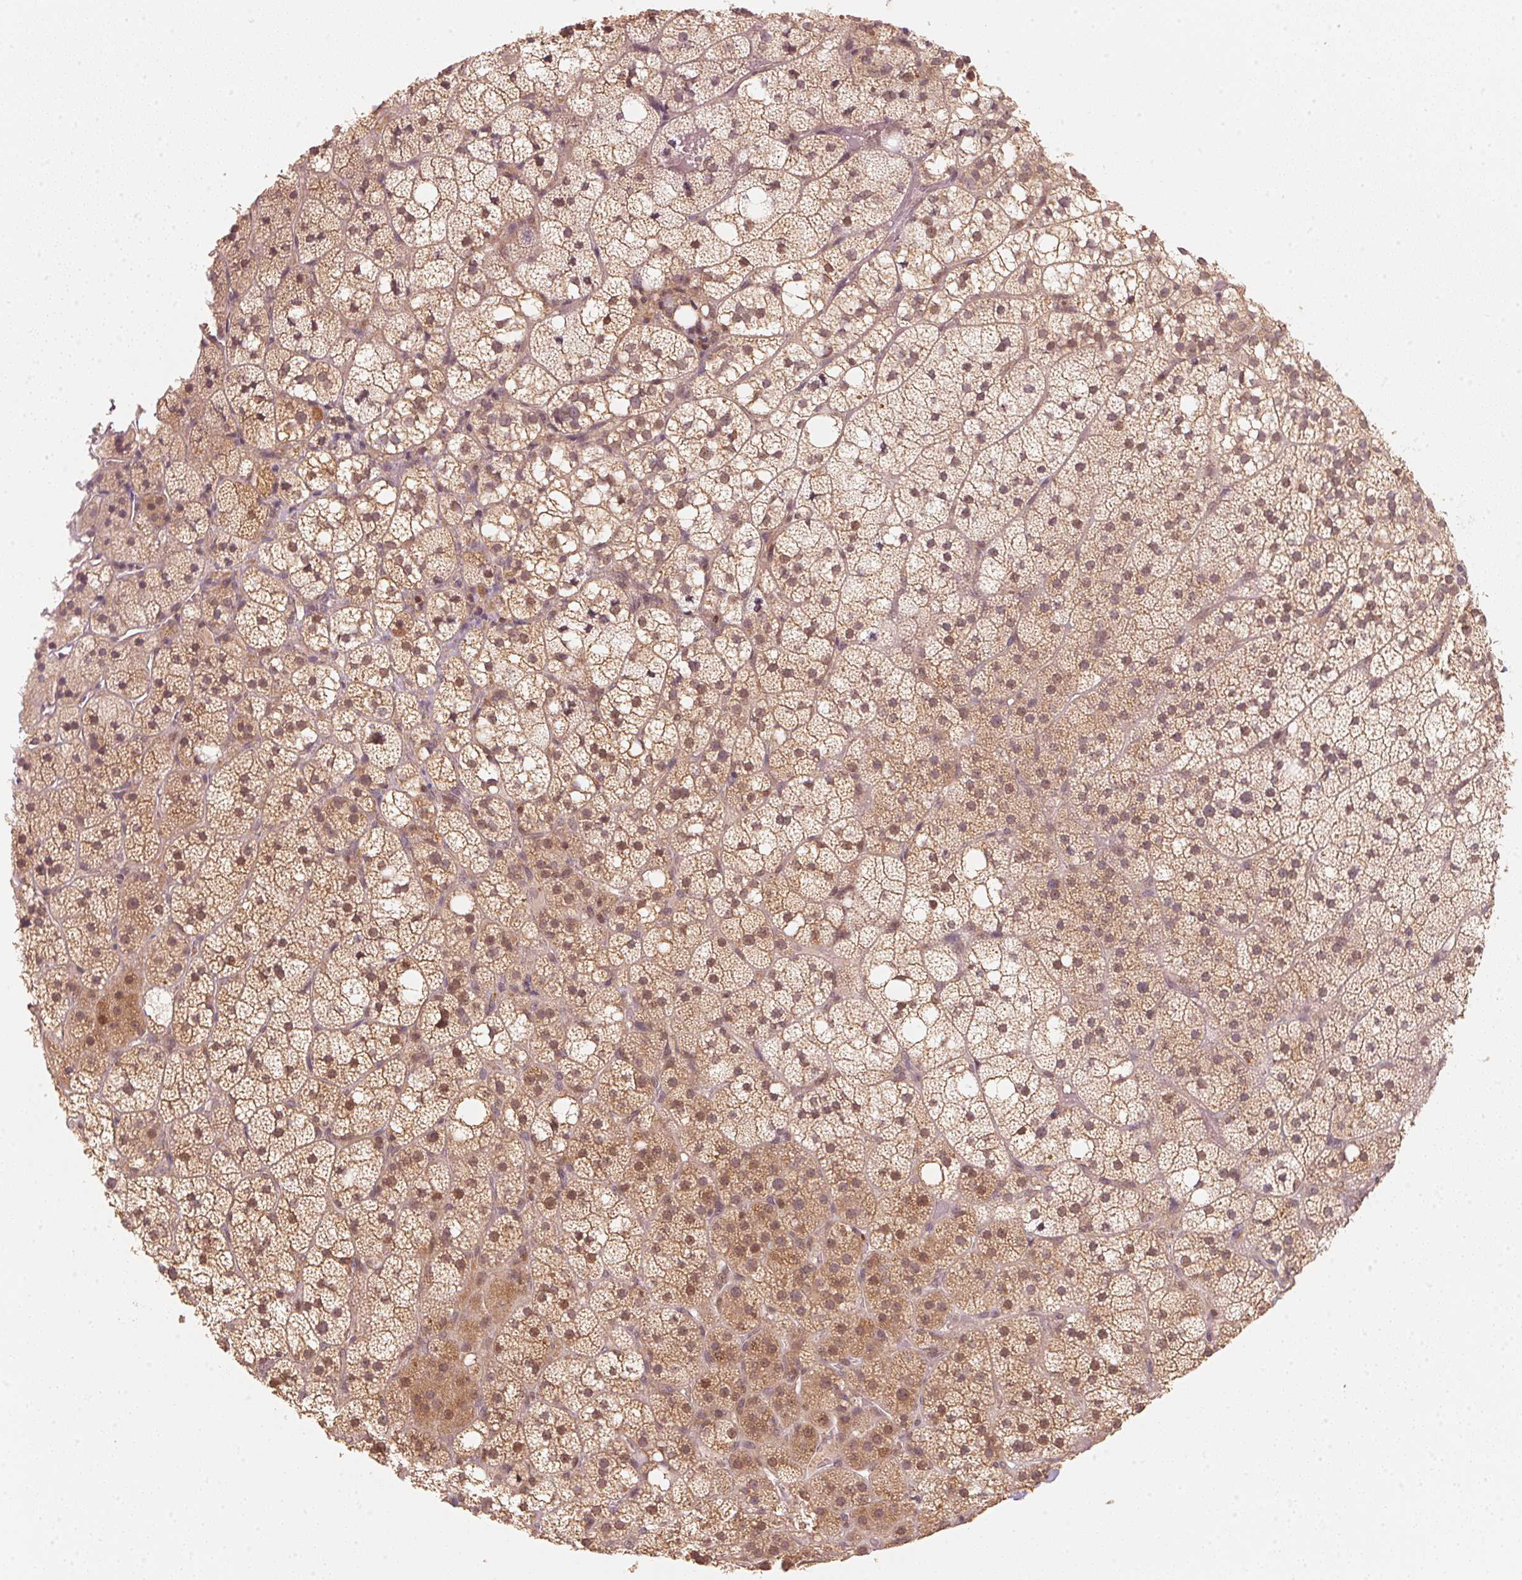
{"staining": {"intensity": "moderate", "quantity": ">75%", "location": "cytoplasmic/membranous,nuclear"}, "tissue": "adrenal gland", "cell_type": "Glandular cells", "image_type": "normal", "snomed": [{"axis": "morphology", "description": "Normal tissue, NOS"}, {"axis": "topography", "description": "Adrenal gland"}], "caption": "Protein staining of unremarkable adrenal gland displays moderate cytoplasmic/membranous,nuclear staining in approximately >75% of glandular cells. Nuclei are stained in blue.", "gene": "C2orf73", "patient": {"sex": "male", "age": 53}}